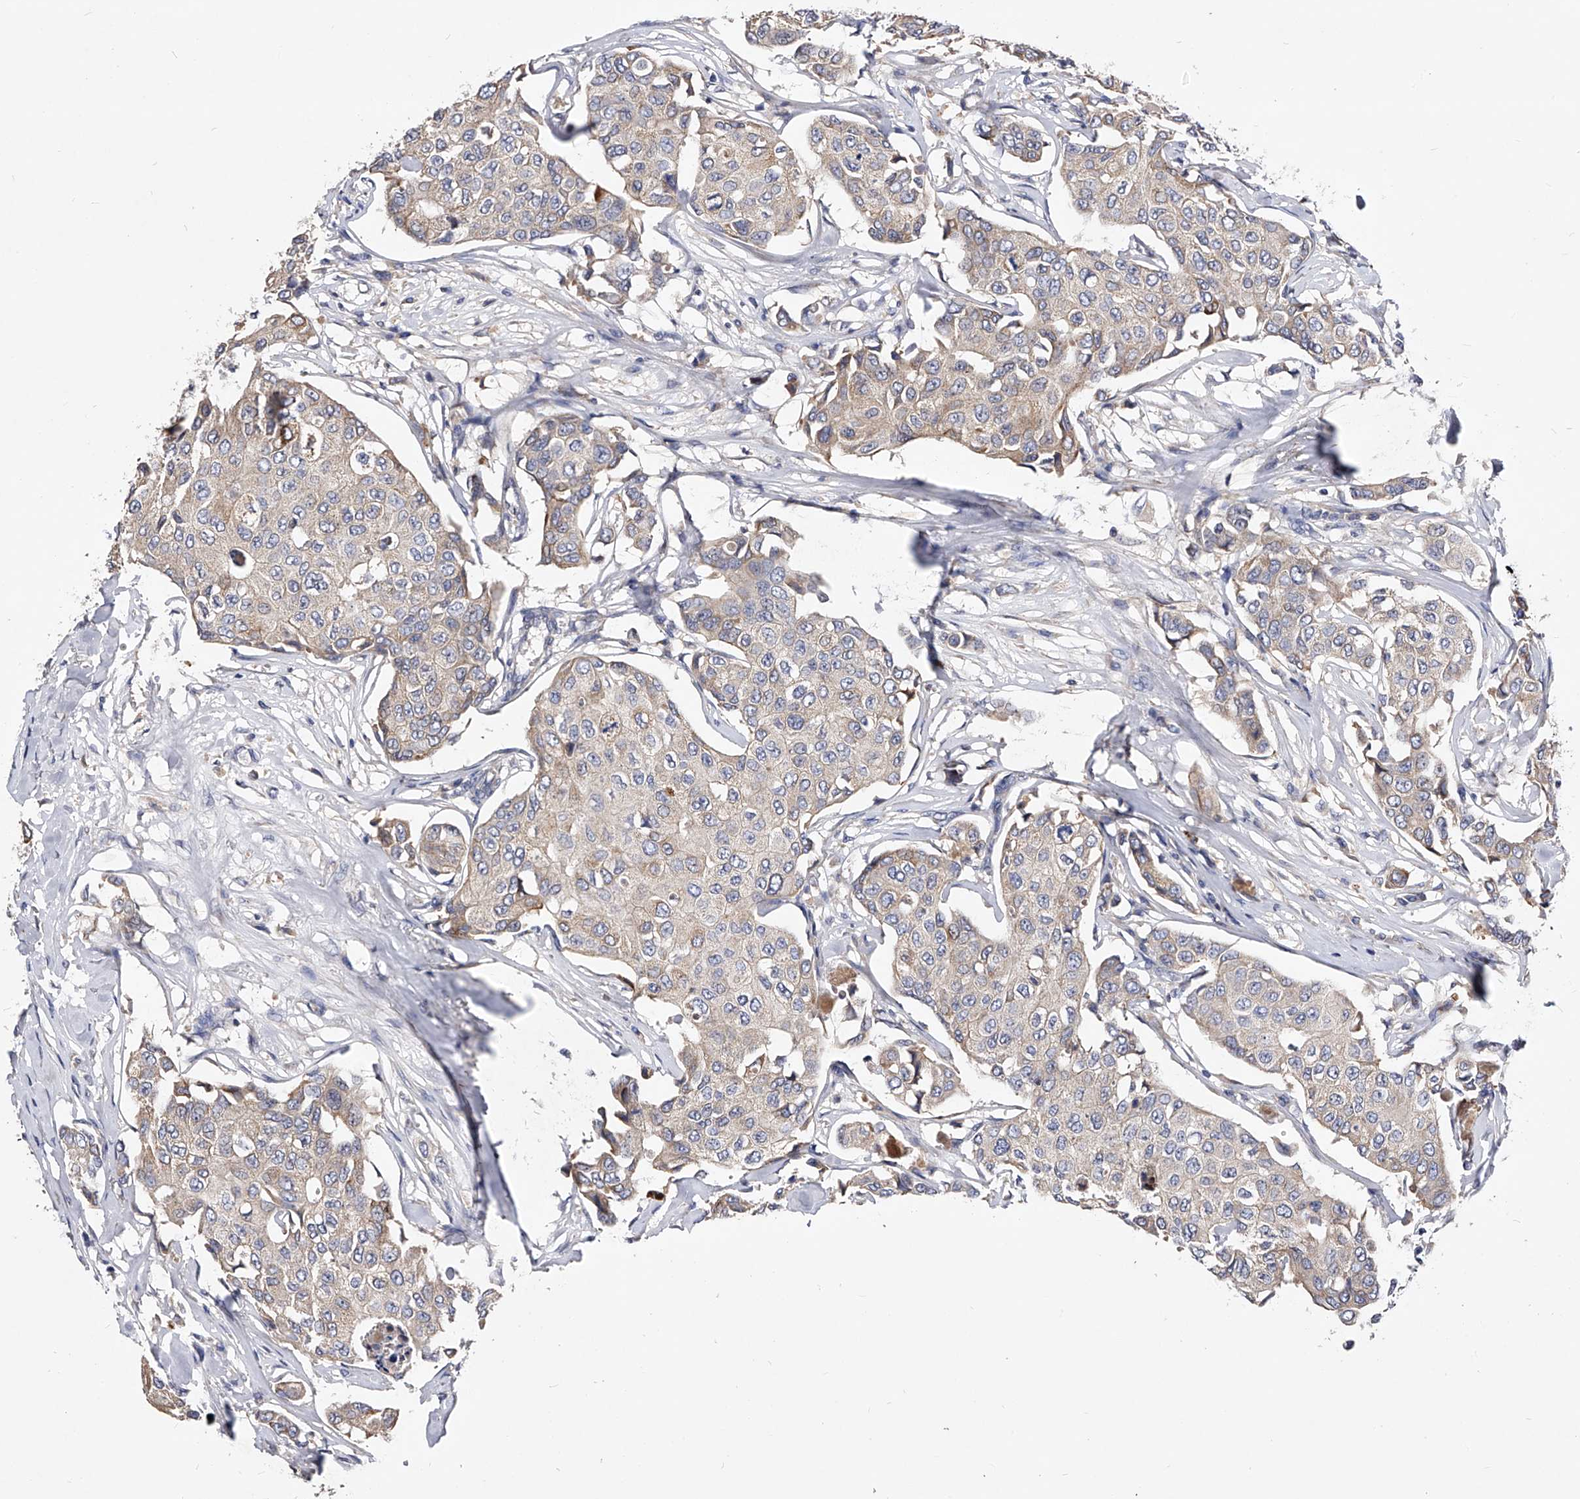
{"staining": {"intensity": "negative", "quantity": "none", "location": "none"}, "tissue": "breast cancer", "cell_type": "Tumor cells", "image_type": "cancer", "snomed": [{"axis": "morphology", "description": "Duct carcinoma"}, {"axis": "topography", "description": "Breast"}], "caption": "This photomicrograph is of breast cancer stained with immunohistochemistry (IHC) to label a protein in brown with the nuclei are counter-stained blue. There is no positivity in tumor cells. The staining is performed using DAB (3,3'-diaminobenzidine) brown chromogen with nuclei counter-stained in using hematoxylin.", "gene": "ARL4C", "patient": {"sex": "female", "age": 80}}